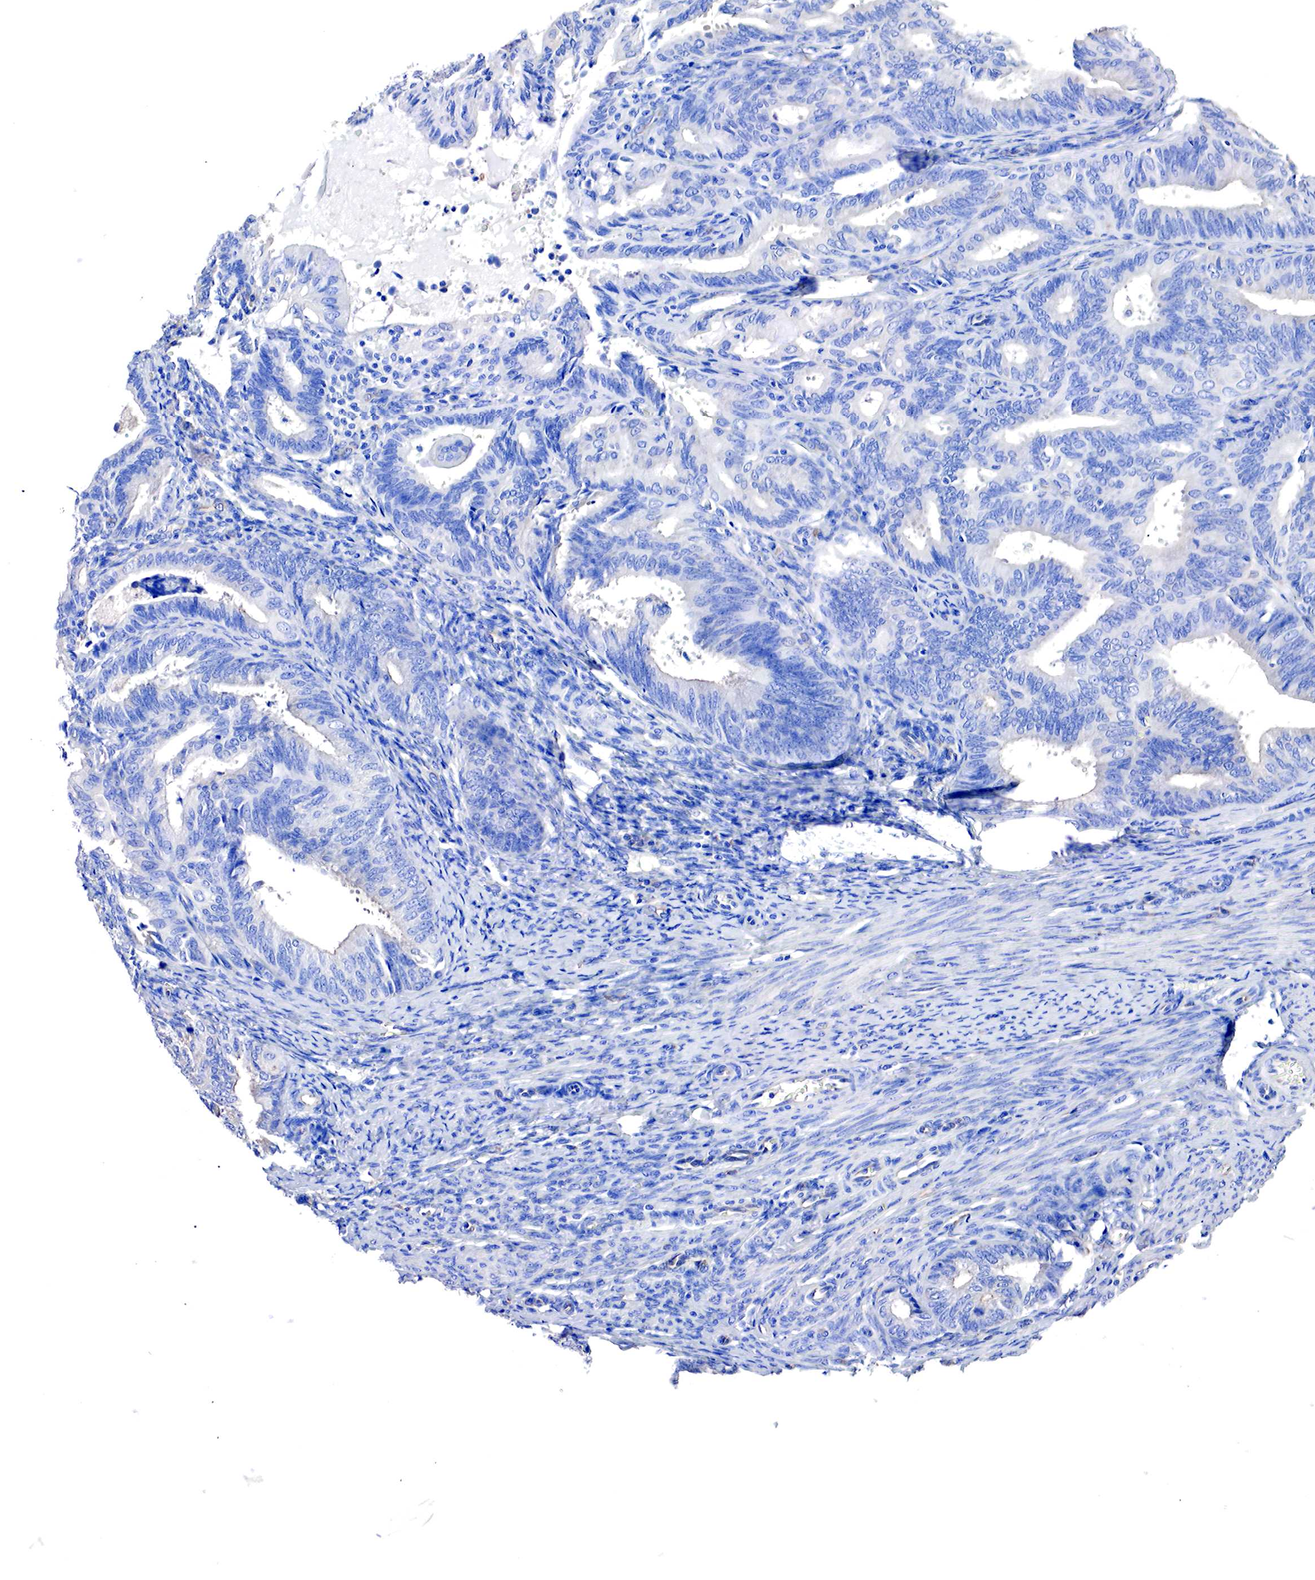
{"staining": {"intensity": "negative", "quantity": "none", "location": "none"}, "tissue": "endometrial cancer", "cell_type": "Tumor cells", "image_type": "cancer", "snomed": [{"axis": "morphology", "description": "Adenocarcinoma, NOS"}, {"axis": "topography", "description": "Endometrium"}], "caption": "Immunohistochemistry micrograph of endometrial cancer (adenocarcinoma) stained for a protein (brown), which displays no expression in tumor cells. (DAB immunohistochemistry (IHC), high magnification).", "gene": "RDX", "patient": {"sex": "female", "age": 63}}